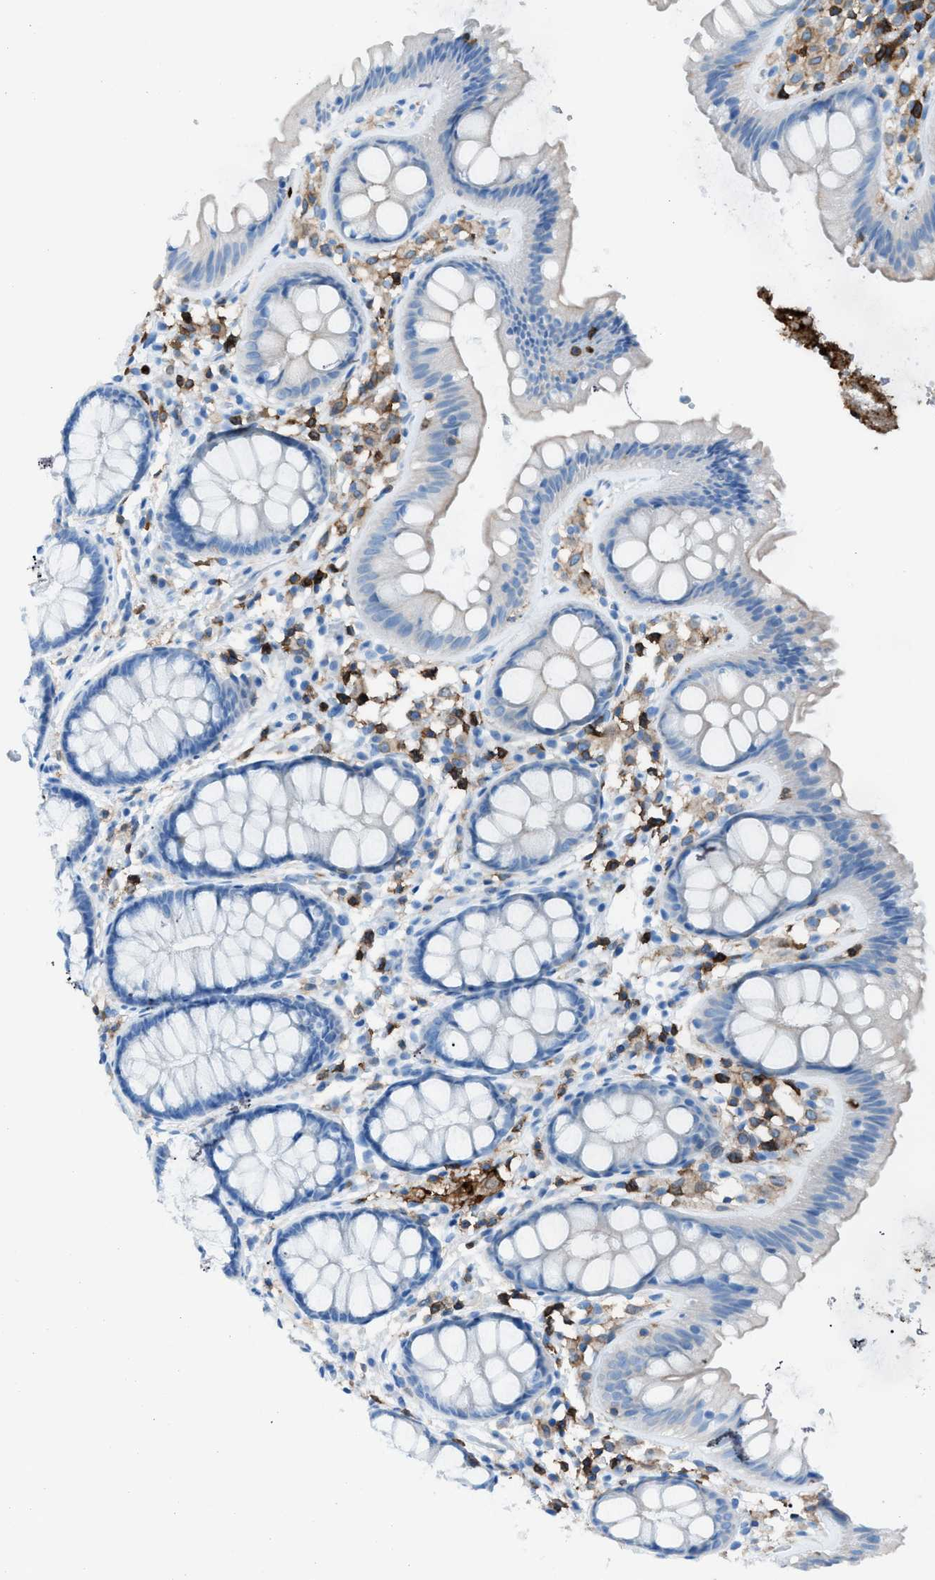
{"staining": {"intensity": "negative", "quantity": "none", "location": "none"}, "tissue": "colon", "cell_type": "Endothelial cells", "image_type": "normal", "snomed": [{"axis": "morphology", "description": "Normal tissue, NOS"}, {"axis": "topography", "description": "Colon"}], "caption": "This is a image of immunohistochemistry (IHC) staining of benign colon, which shows no staining in endothelial cells.", "gene": "ITGB2", "patient": {"sex": "female", "age": 56}}